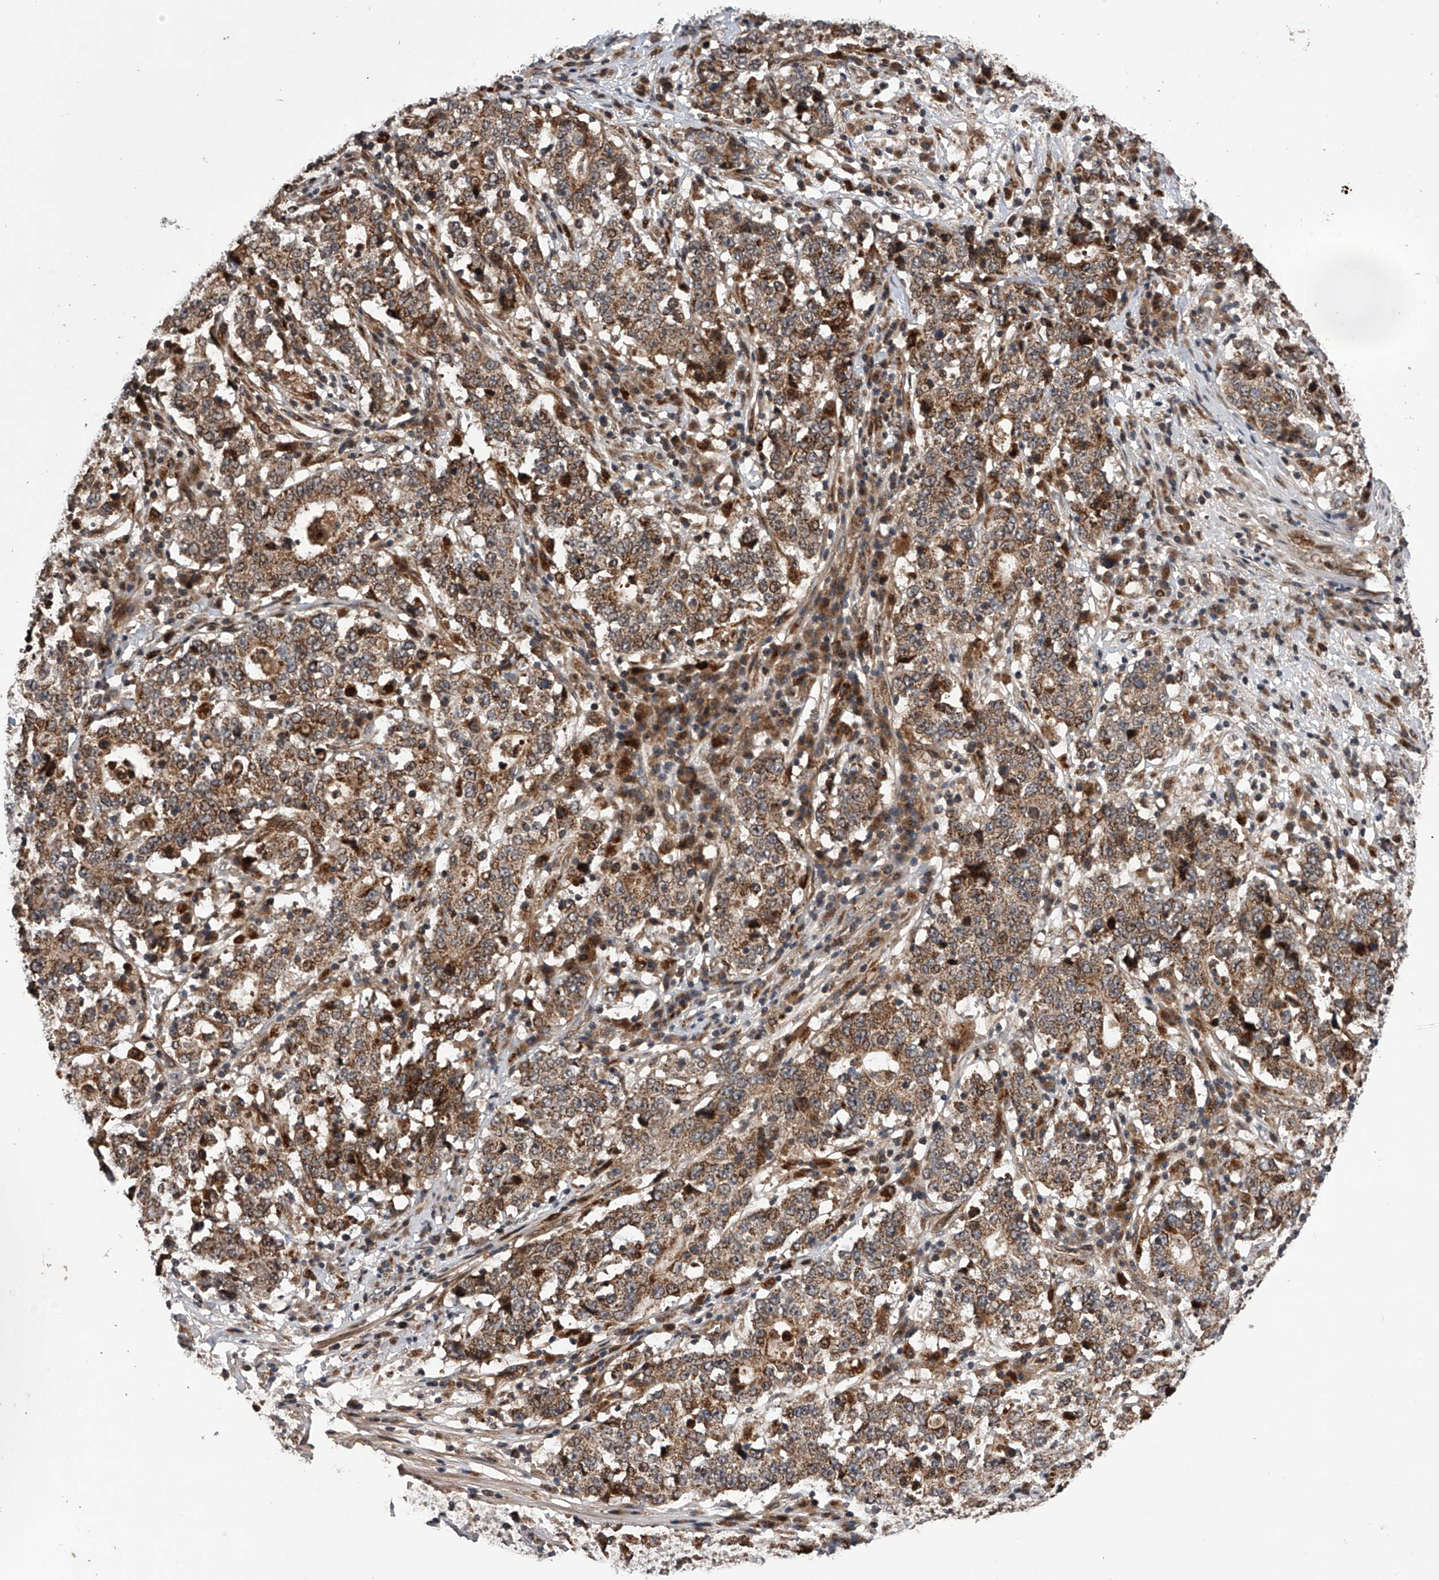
{"staining": {"intensity": "moderate", "quantity": ">75%", "location": "cytoplasmic/membranous"}, "tissue": "stomach cancer", "cell_type": "Tumor cells", "image_type": "cancer", "snomed": [{"axis": "morphology", "description": "Adenocarcinoma, NOS"}, {"axis": "topography", "description": "Stomach"}], "caption": "Protein staining by IHC displays moderate cytoplasmic/membranous expression in approximately >75% of tumor cells in stomach cancer (adenocarcinoma). The protein of interest is shown in brown color, while the nuclei are stained blue.", "gene": "MAP3K11", "patient": {"sex": "male", "age": 59}}